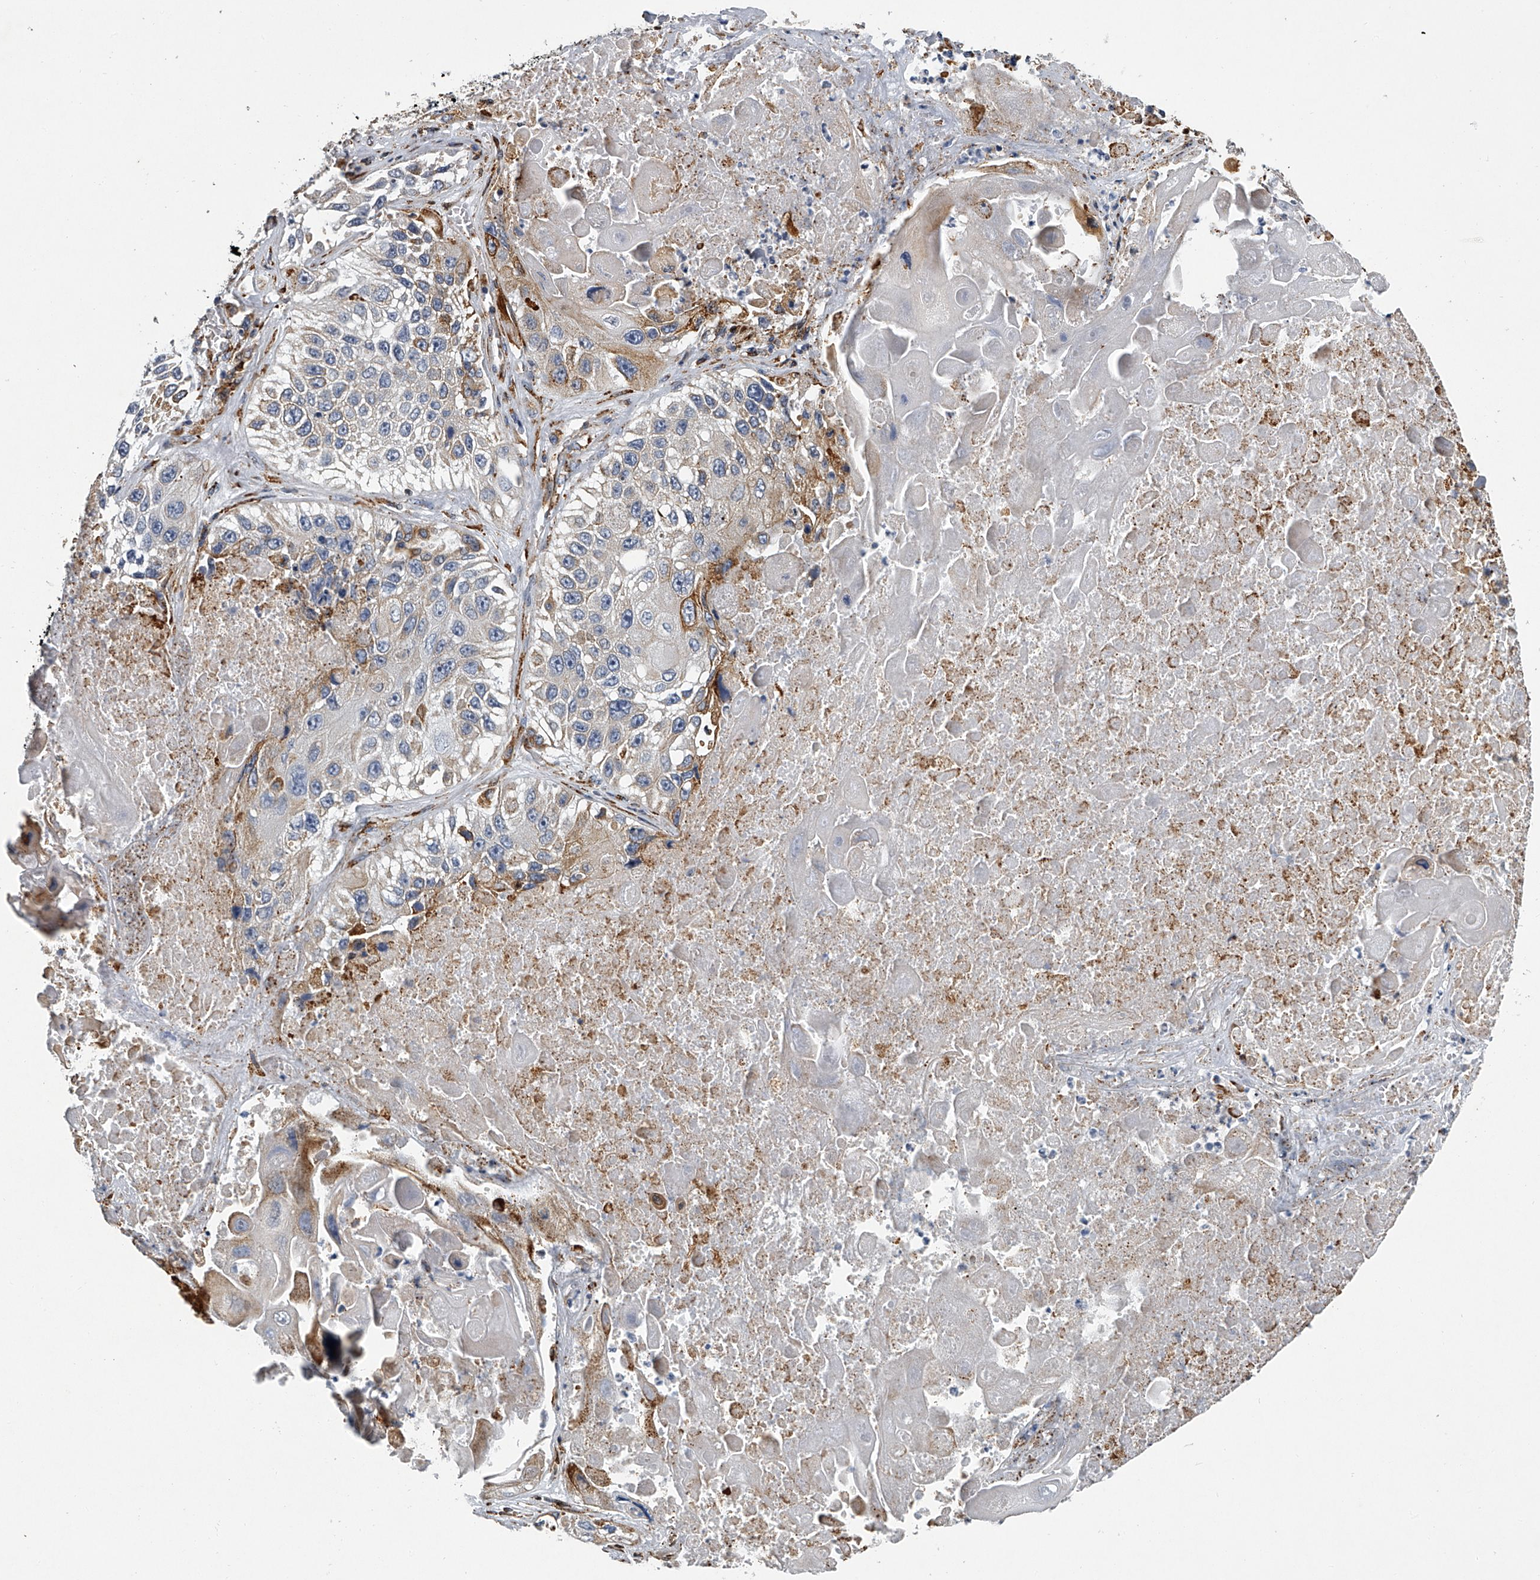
{"staining": {"intensity": "moderate", "quantity": "25%-75%", "location": "cytoplasmic/membranous"}, "tissue": "lung cancer", "cell_type": "Tumor cells", "image_type": "cancer", "snomed": [{"axis": "morphology", "description": "Squamous cell carcinoma, NOS"}, {"axis": "topography", "description": "Lung"}], "caption": "Immunohistochemical staining of human lung cancer displays moderate cytoplasmic/membranous protein expression in approximately 25%-75% of tumor cells.", "gene": "TMEM63C", "patient": {"sex": "male", "age": 61}}